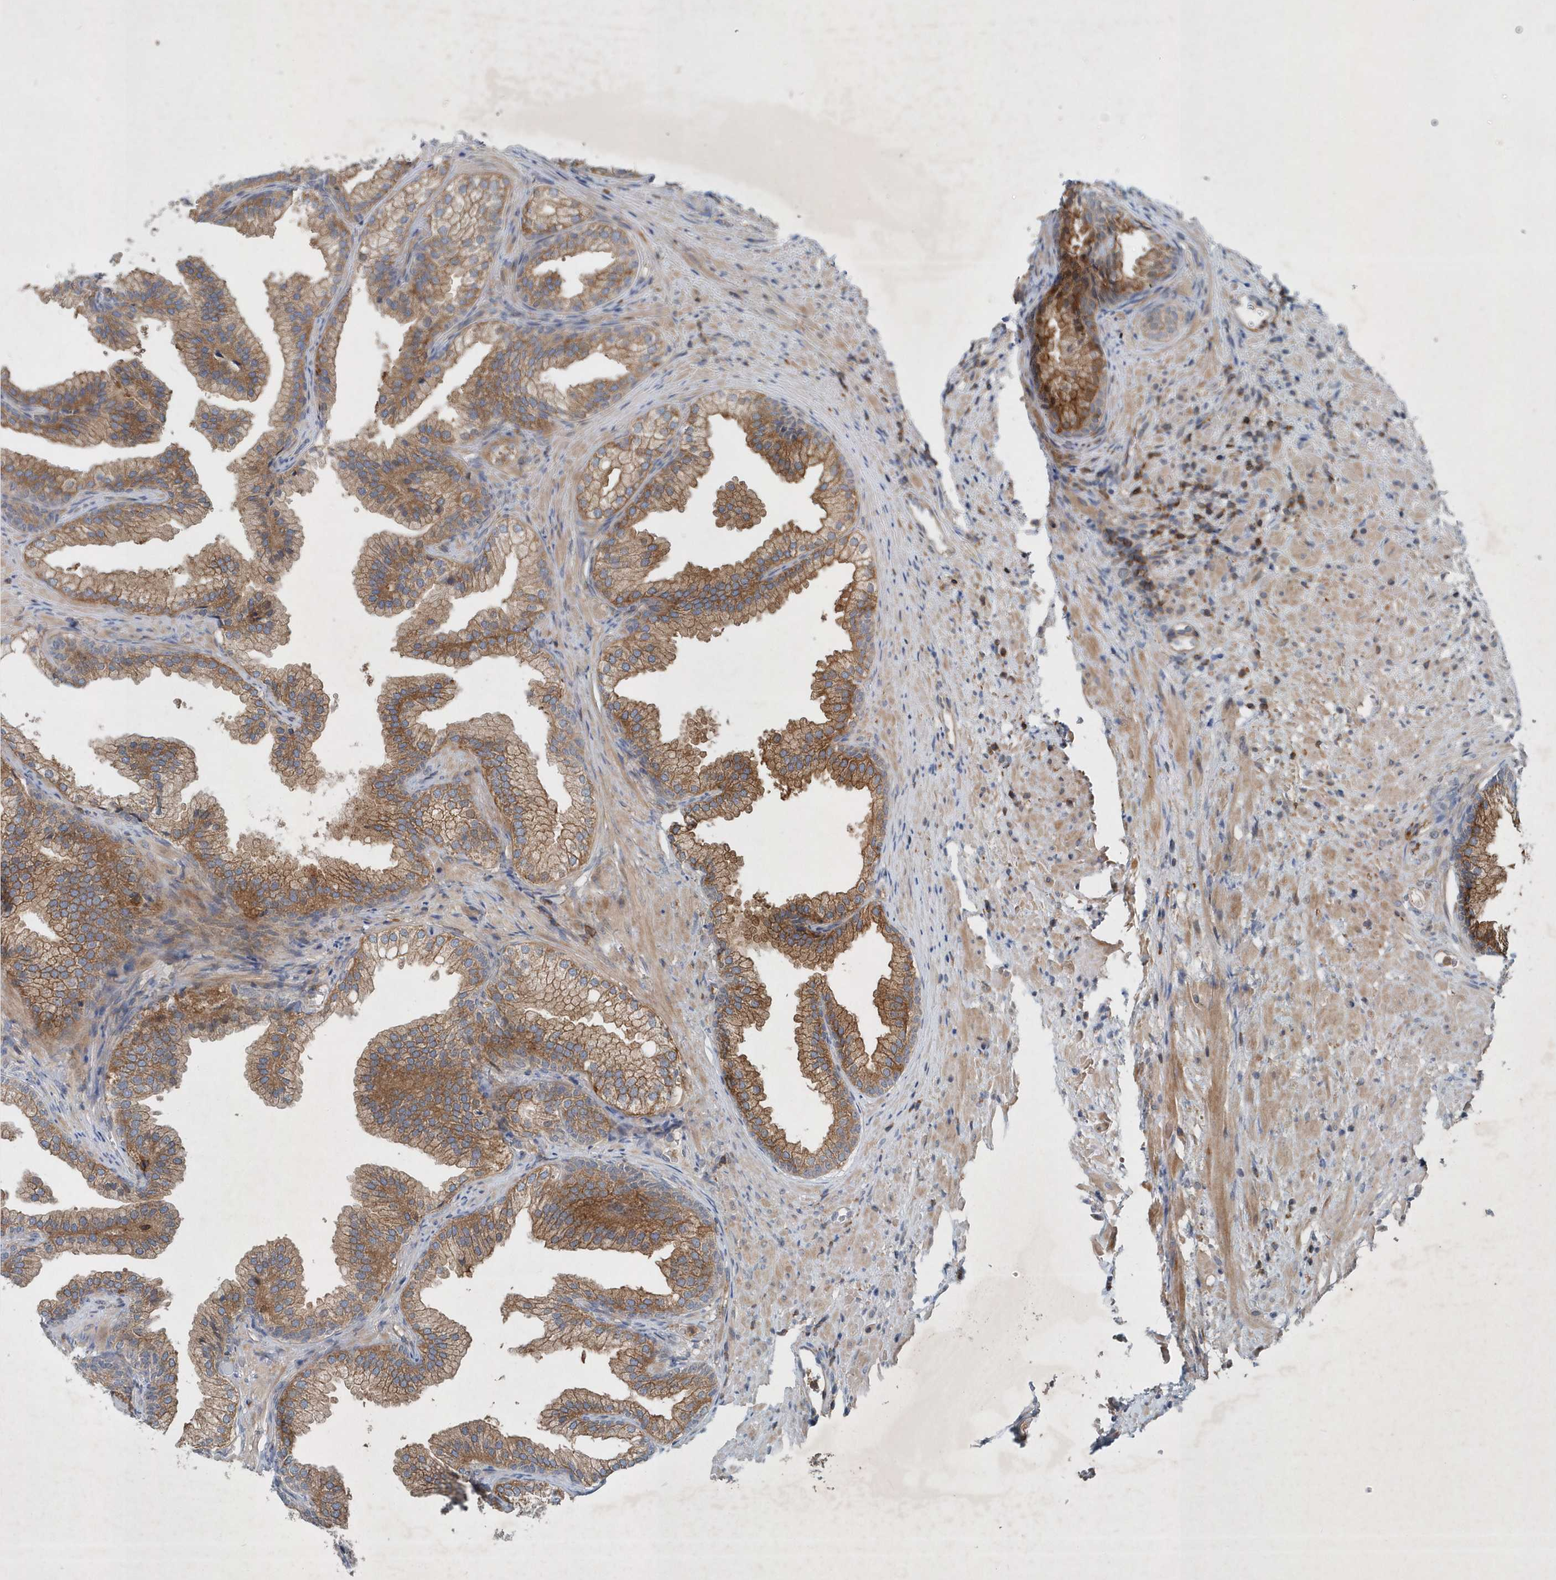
{"staining": {"intensity": "moderate", "quantity": ">75%", "location": "cytoplasmic/membranous"}, "tissue": "prostate", "cell_type": "Glandular cells", "image_type": "normal", "snomed": [{"axis": "morphology", "description": "Normal tissue, NOS"}, {"axis": "topography", "description": "Prostate"}], "caption": "Protein staining reveals moderate cytoplasmic/membranous positivity in approximately >75% of glandular cells in benign prostate. The protein is shown in brown color, while the nuclei are stained blue.", "gene": "P2RY10", "patient": {"sex": "male", "age": 76}}